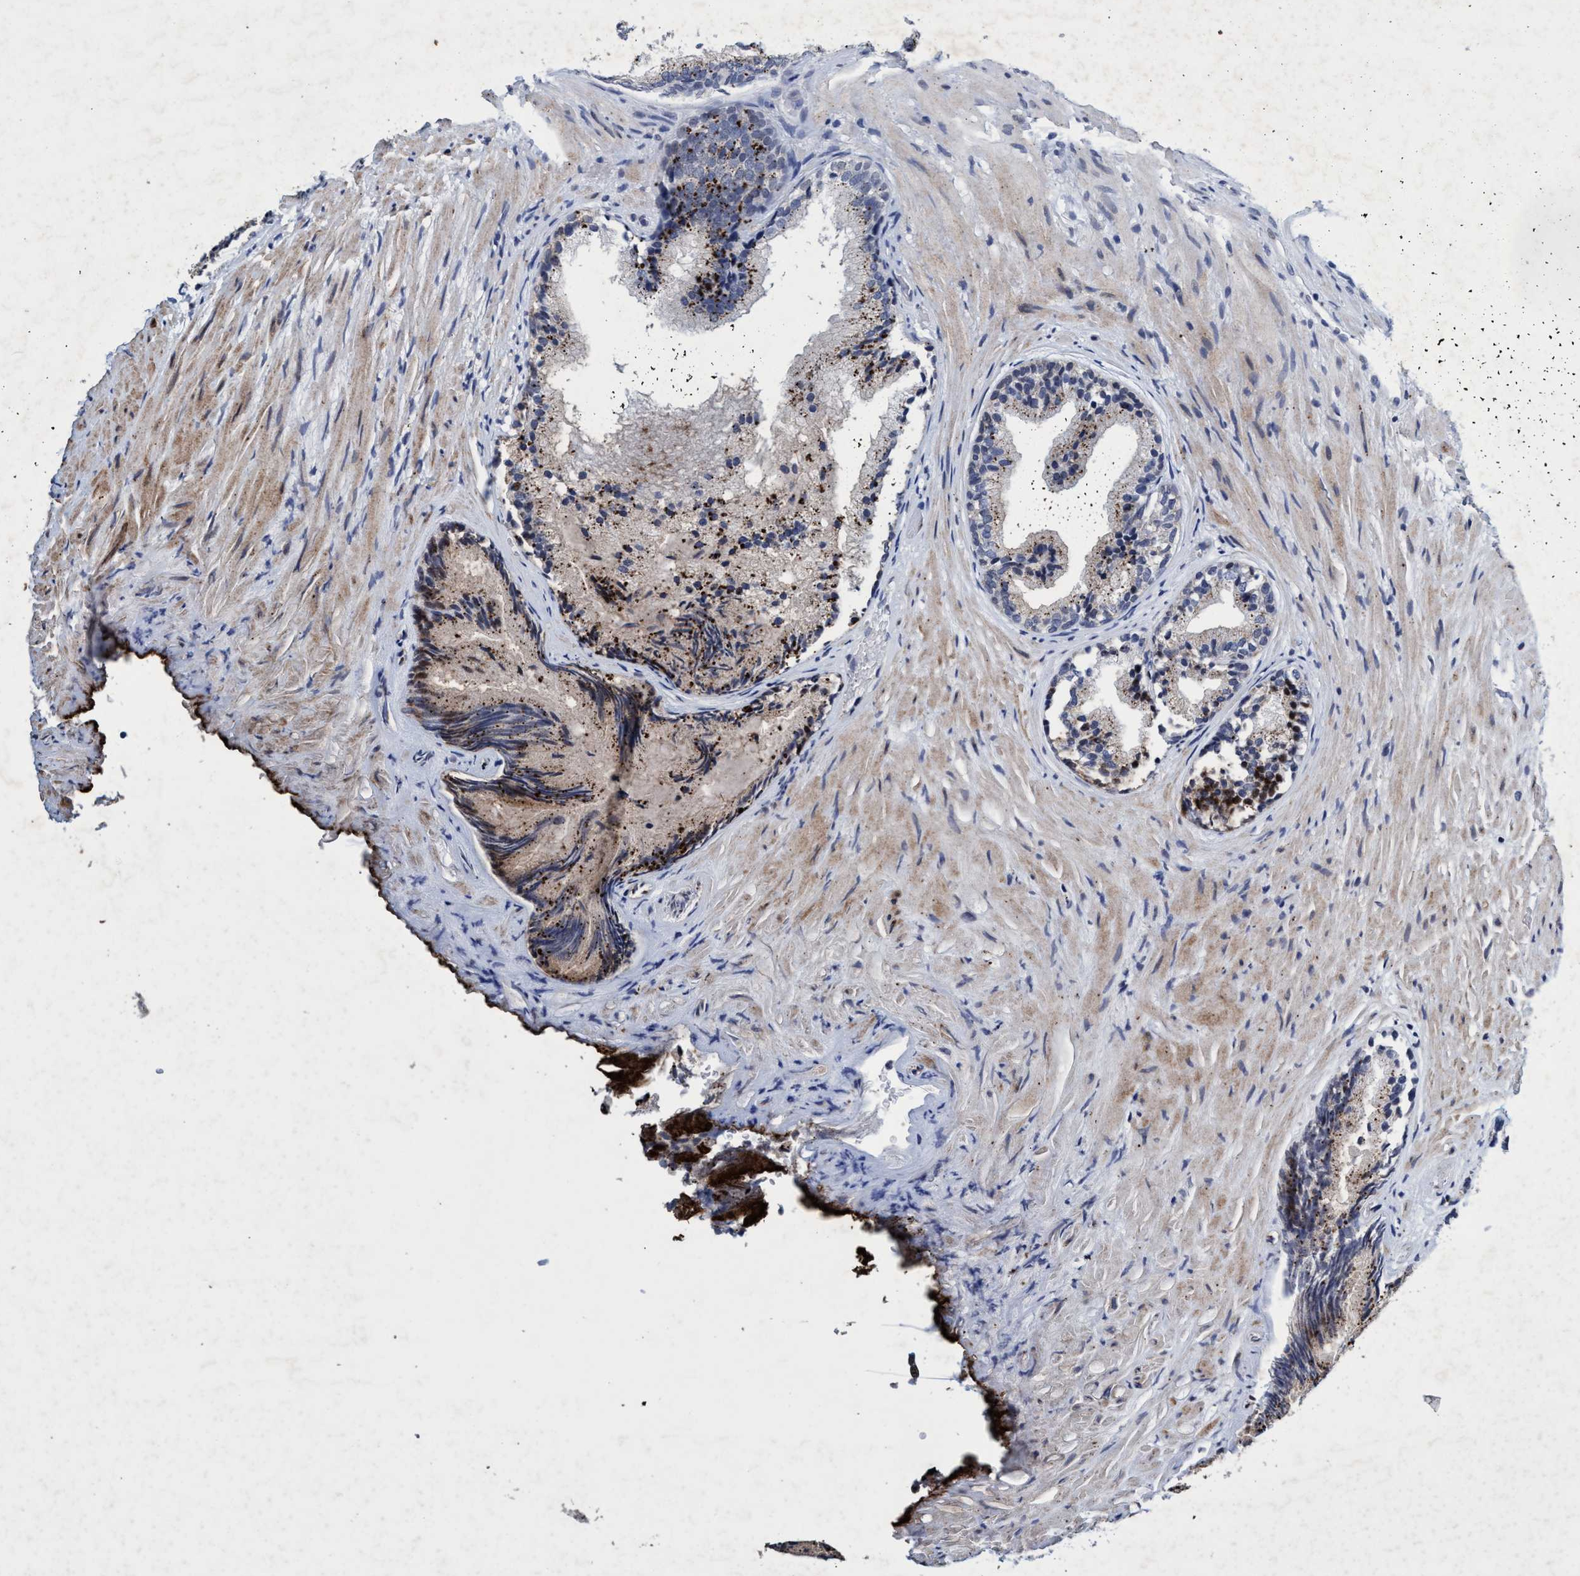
{"staining": {"intensity": "weak", "quantity": "25%-75%", "location": "cytoplasmic/membranous,nuclear"}, "tissue": "prostate", "cell_type": "Glandular cells", "image_type": "normal", "snomed": [{"axis": "morphology", "description": "Normal tissue, NOS"}, {"axis": "topography", "description": "Prostate"}], "caption": "Glandular cells exhibit weak cytoplasmic/membranous,nuclear expression in about 25%-75% of cells in benign prostate. (Stains: DAB (3,3'-diaminobenzidine) in brown, nuclei in blue, Microscopy: brightfield microscopy at high magnification).", "gene": "GRB14", "patient": {"sex": "male", "age": 76}}